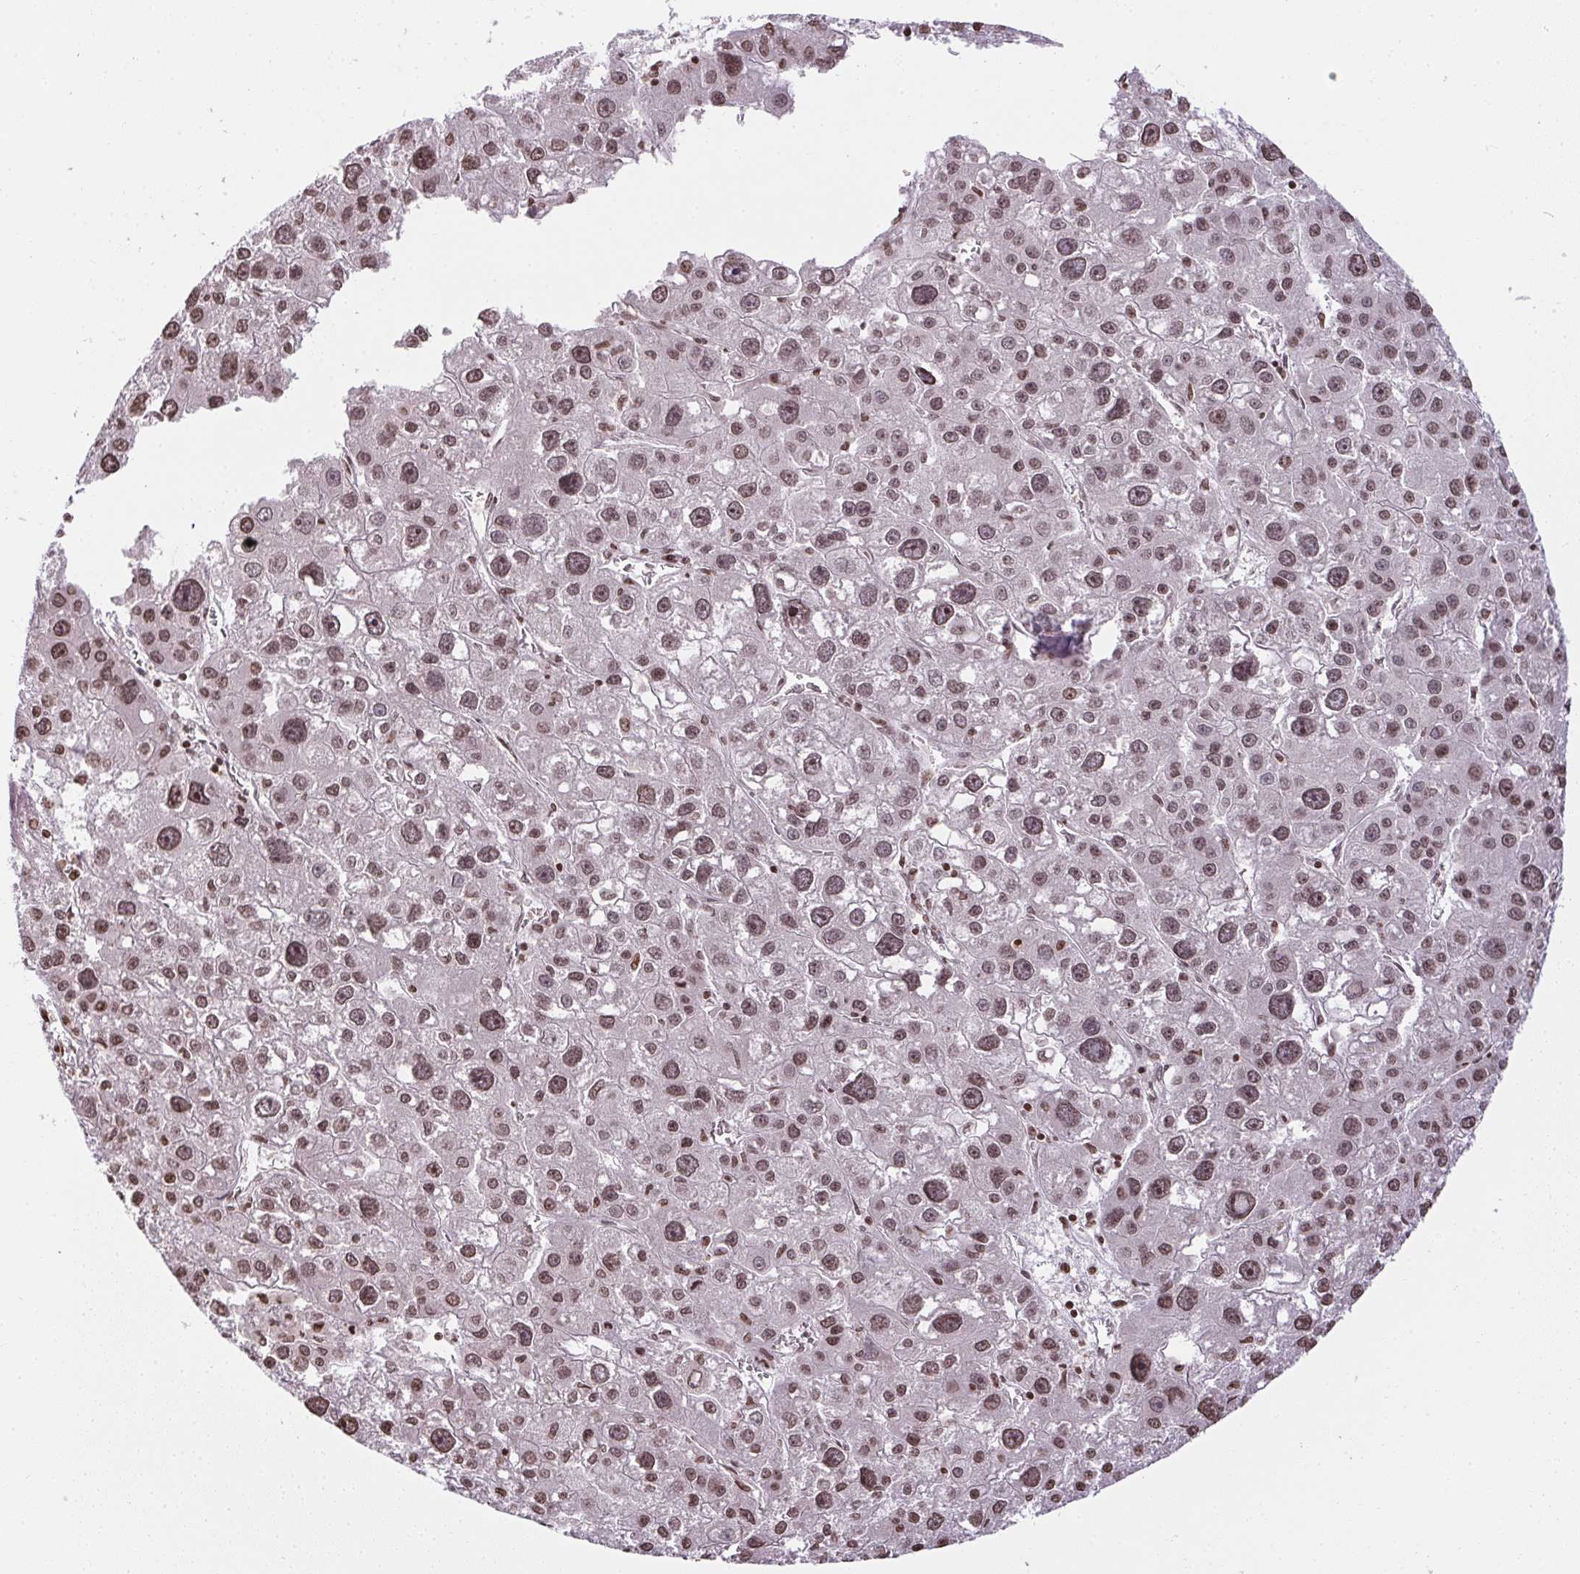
{"staining": {"intensity": "moderate", "quantity": ">75%", "location": "nuclear"}, "tissue": "liver cancer", "cell_type": "Tumor cells", "image_type": "cancer", "snomed": [{"axis": "morphology", "description": "Carcinoma, Hepatocellular, NOS"}, {"axis": "topography", "description": "Liver"}], "caption": "Moderate nuclear protein expression is identified in approximately >75% of tumor cells in hepatocellular carcinoma (liver).", "gene": "RNF181", "patient": {"sex": "male", "age": 73}}